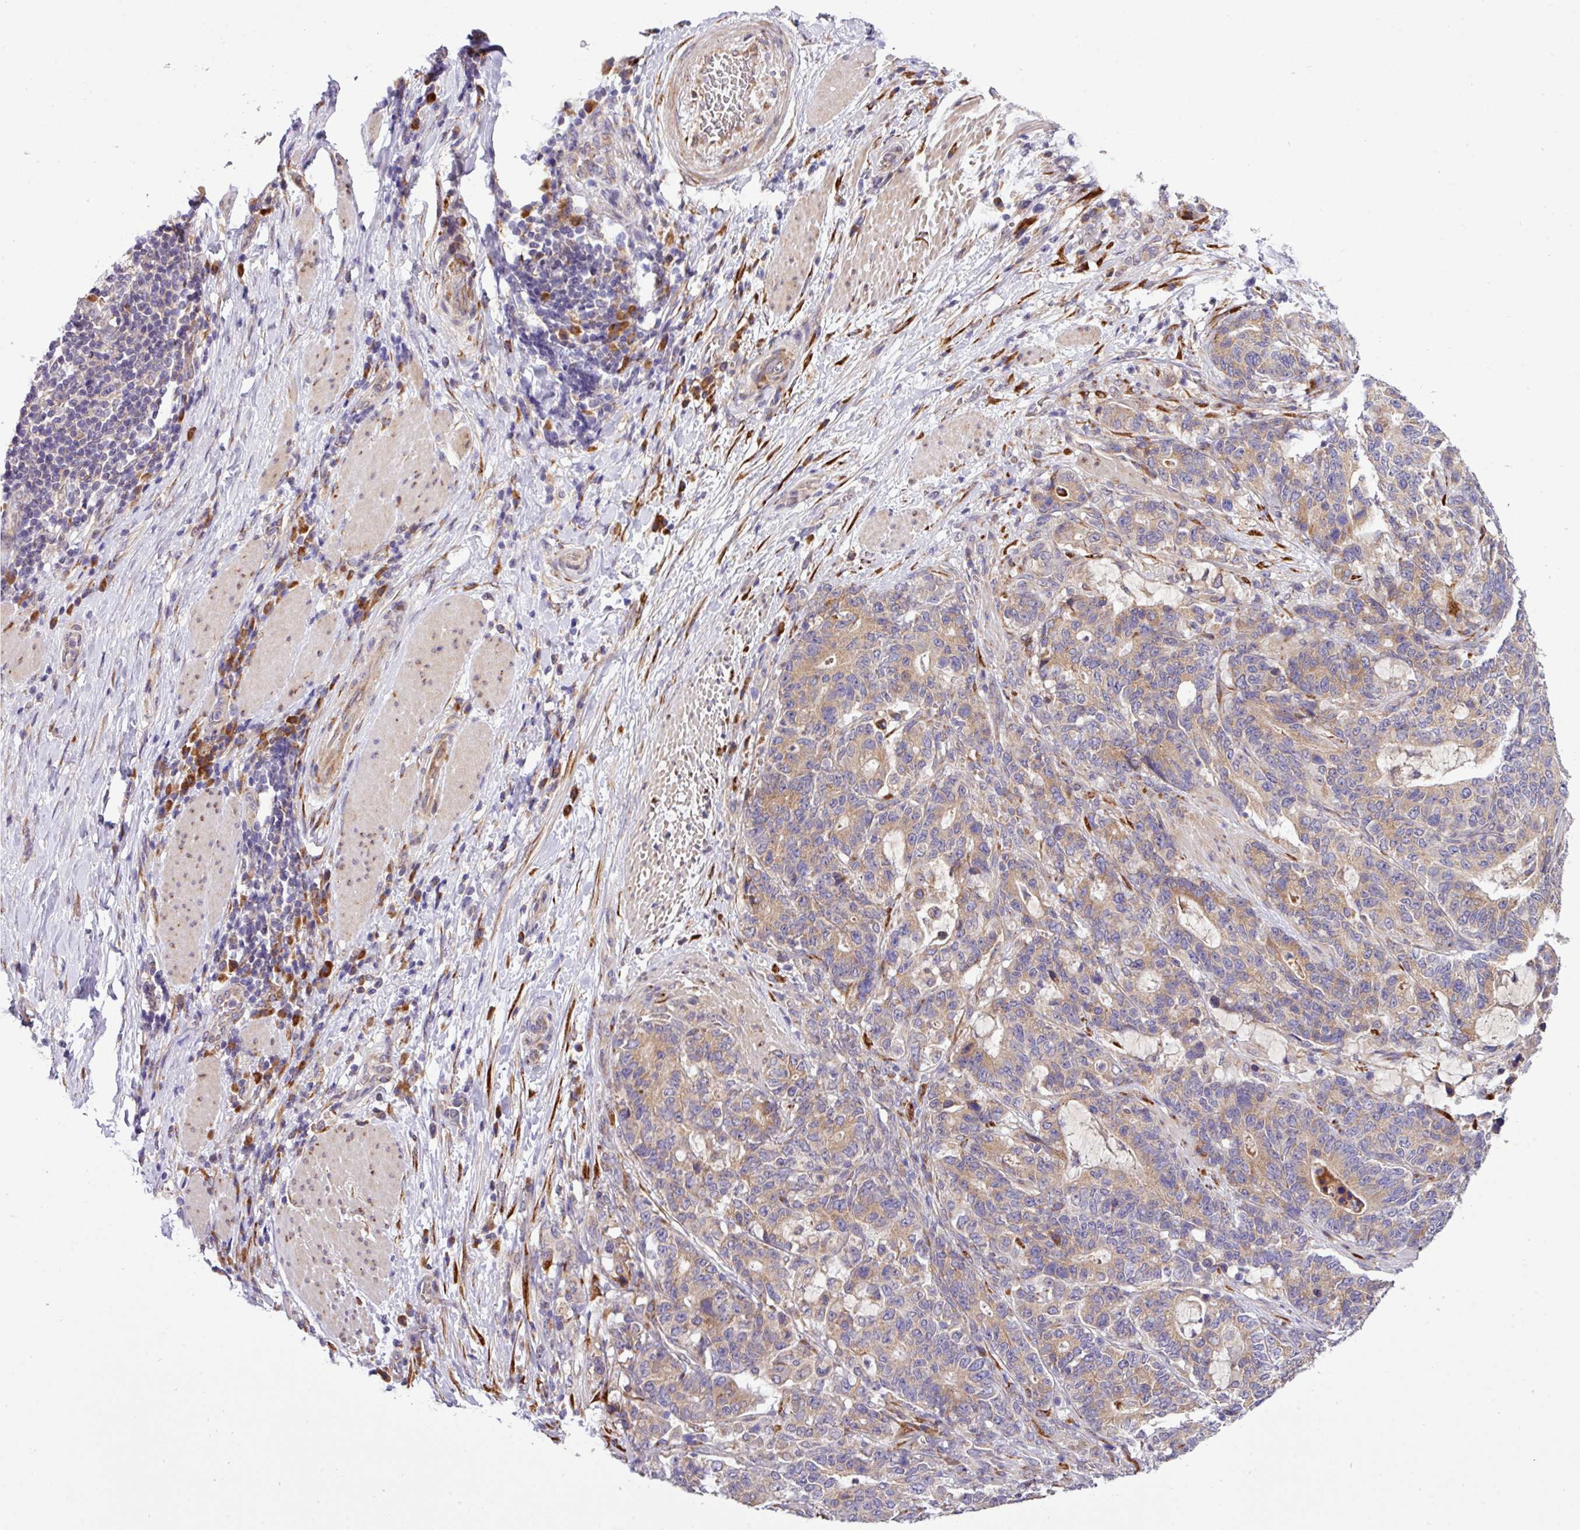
{"staining": {"intensity": "moderate", "quantity": ">75%", "location": "cytoplasmic/membranous"}, "tissue": "stomach cancer", "cell_type": "Tumor cells", "image_type": "cancer", "snomed": [{"axis": "morphology", "description": "Normal tissue, NOS"}, {"axis": "morphology", "description": "Adenocarcinoma, NOS"}, {"axis": "topography", "description": "Stomach"}], "caption": "Stomach cancer (adenocarcinoma) stained with immunohistochemistry (IHC) demonstrates moderate cytoplasmic/membranous positivity in approximately >75% of tumor cells.", "gene": "TM2D2", "patient": {"sex": "female", "age": 64}}